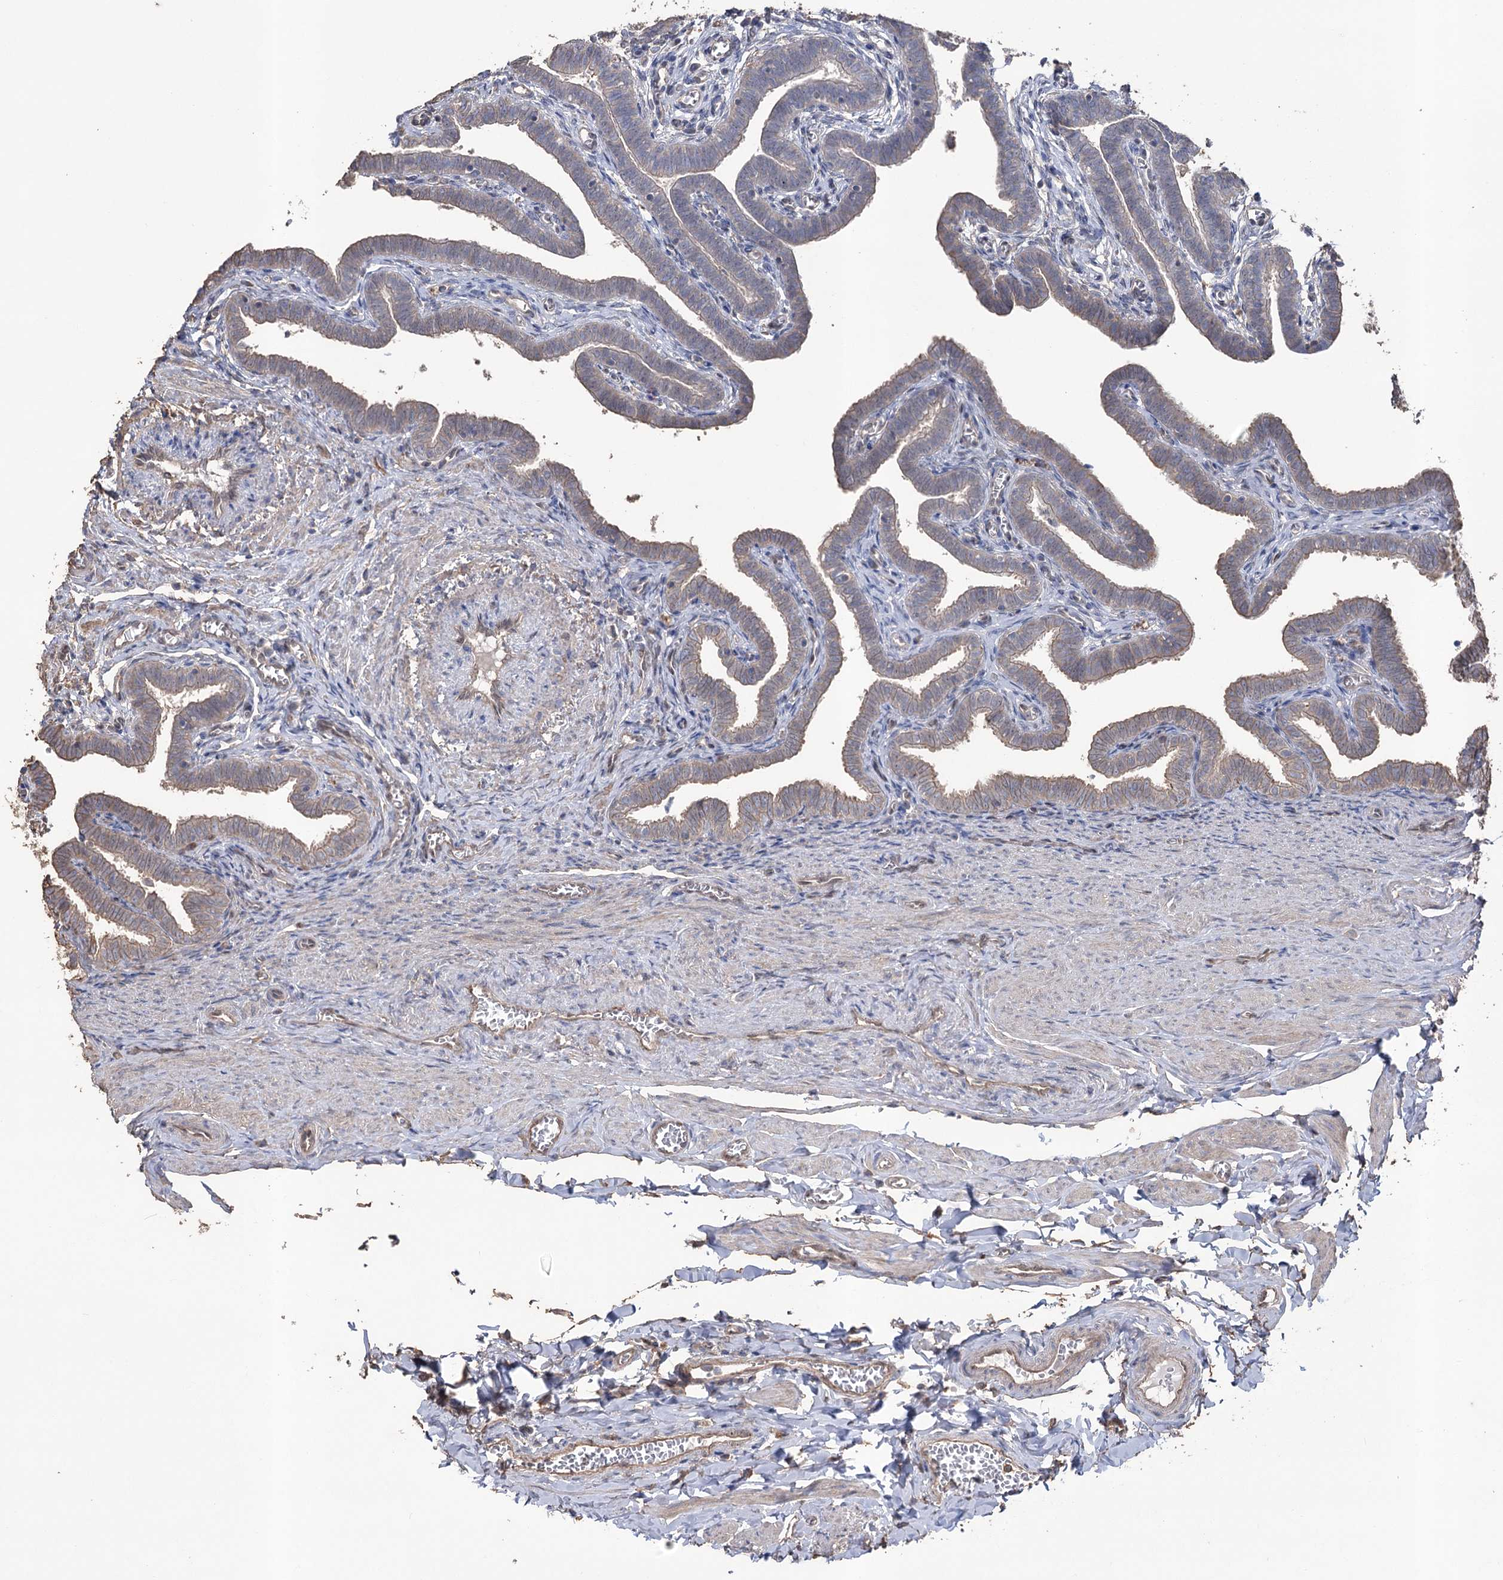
{"staining": {"intensity": "weak", "quantity": "25%-75%", "location": "cytoplasmic/membranous"}, "tissue": "fallopian tube", "cell_type": "Glandular cells", "image_type": "normal", "snomed": [{"axis": "morphology", "description": "Normal tissue, NOS"}, {"axis": "topography", "description": "Fallopian tube"}], "caption": "A micrograph showing weak cytoplasmic/membranous expression in about 25%-75% of glandular cells in benign fallopian tube, as visualized by brown immunohistochemical staining.", "gene": "FAM13B", "patient": {"sex": "female", "age": 36}}